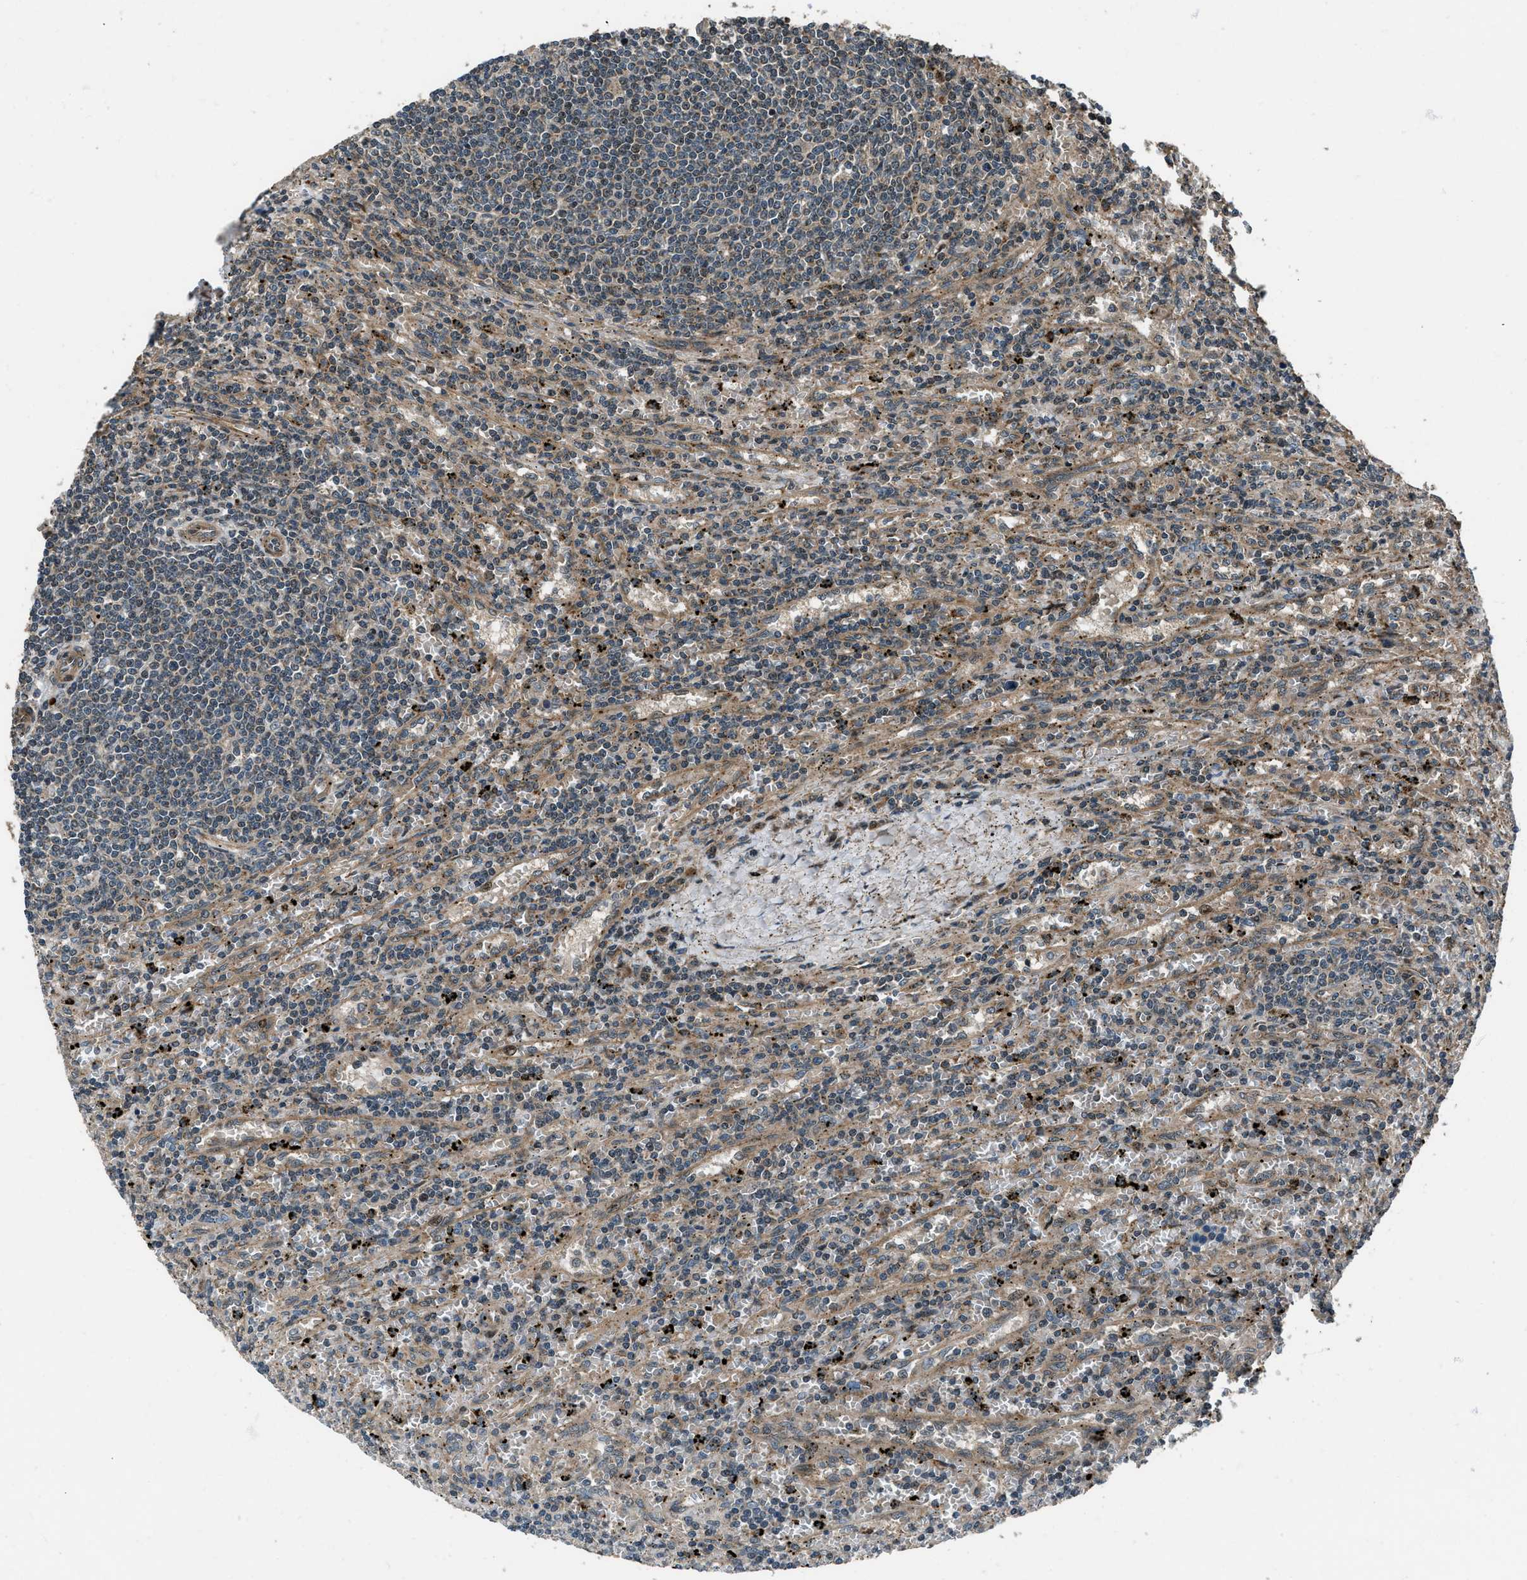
{"staining": {"intensity": "negative", "quantity": "none", "location": "none"}, "tissue": "lymphoma", "cell_type": "Tumor cells", "image_type": "cancer", "snomed": [{"axis": "morphology", "description": "Malignant lymphoma, non-Hodgkin's type, Low grade"}, {"axis": "topography", "description": "Spleen"}], "caption": "Immunohistochemical staining of low-grade malignant lymphoma, non-Hodgkin's type displays no significant expression in tumor cells.", "gene": "IRAK4", "patient": {"sex": "male", "age": 76}}